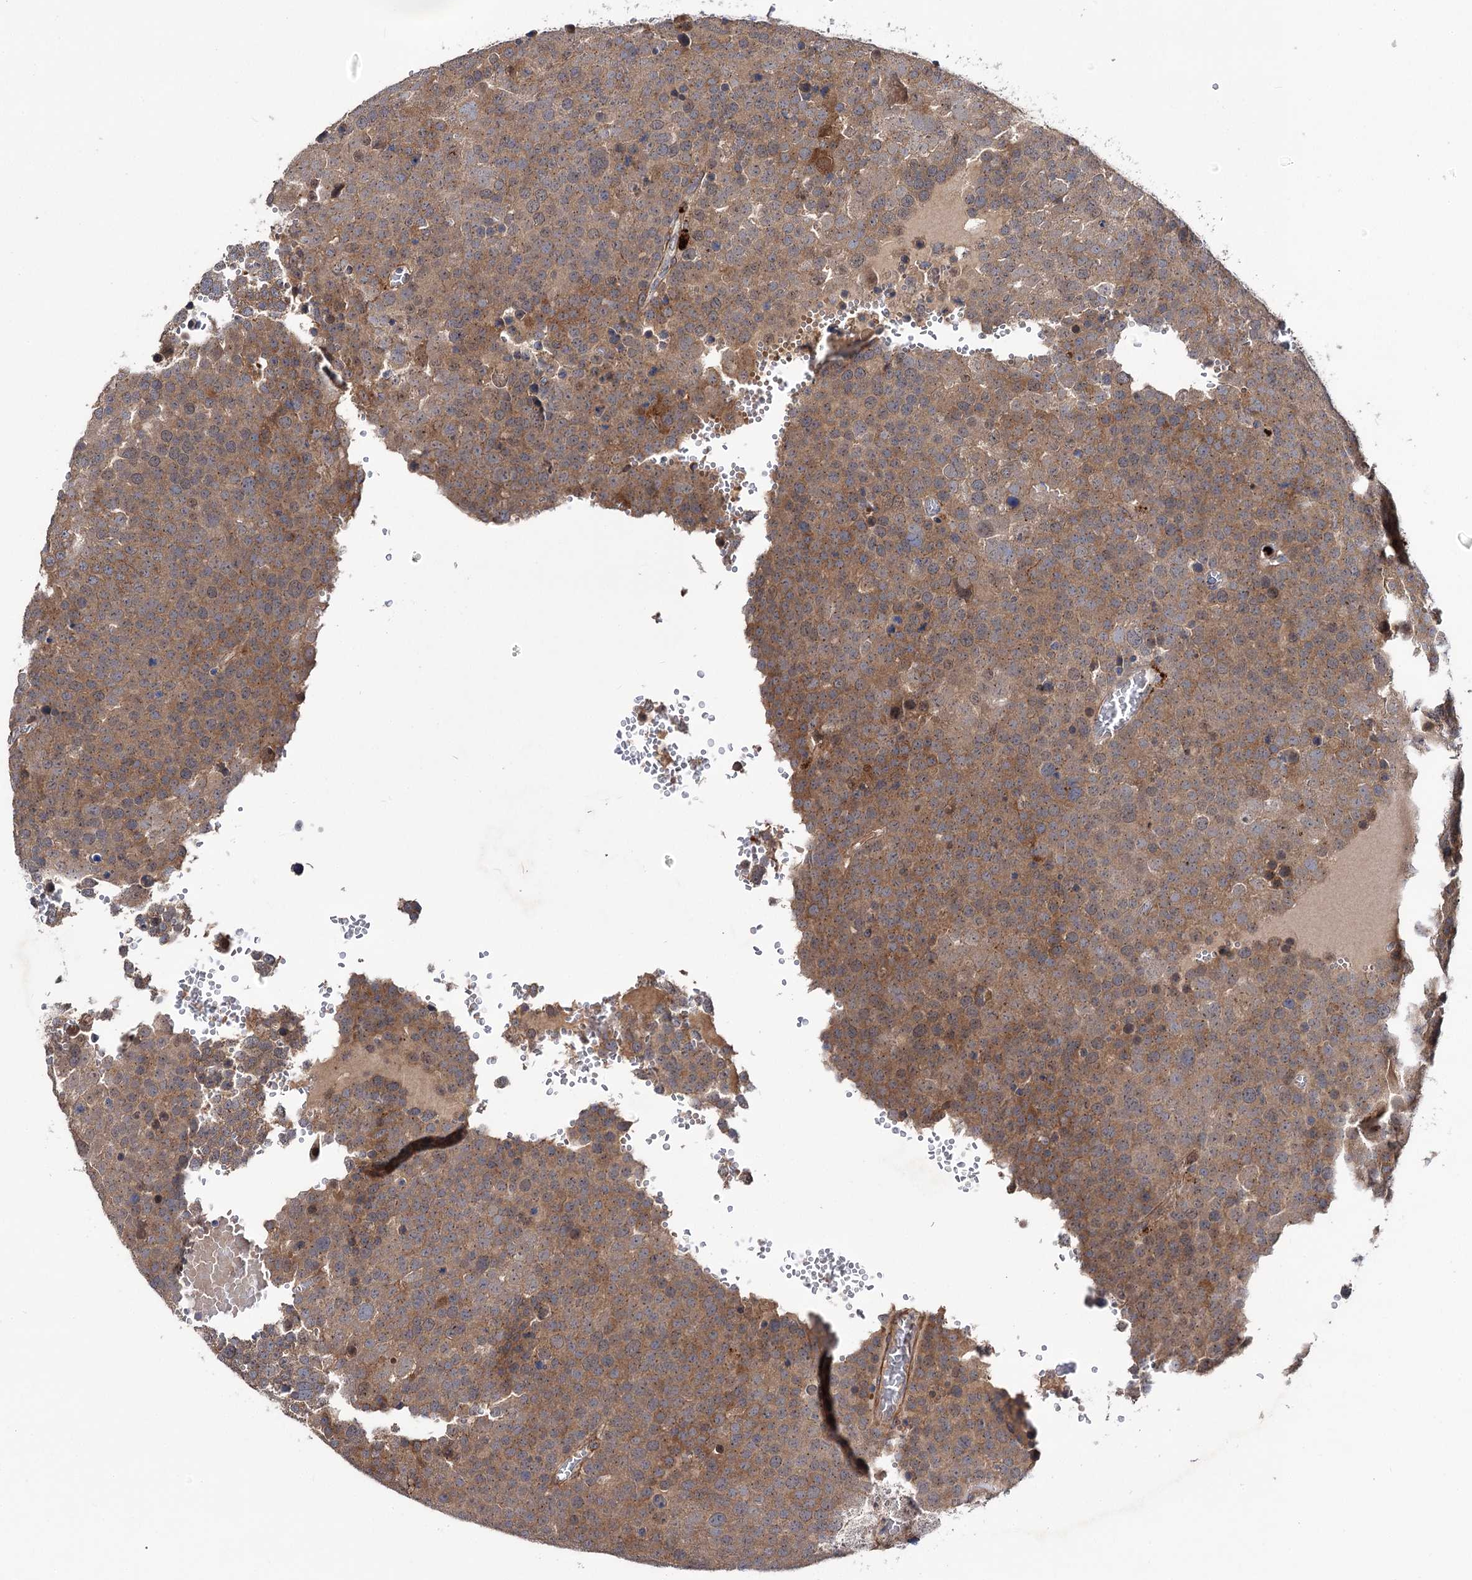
{"staining": {"intensity": "moderate", "quantity": ">75%", "location": "cytoplasmic/membranous"}, "tissue": "testis cancer", "cell_type": "Tumor cells", "image_type": "cancer", "snomed": [{"axis": "morphology", "description": "Seminoma, NOS"}, {"axis": "topography", "description": "Testis"}], "caption": "Human testis cancer stained with a protein marker demonstrates moderate staining in tumor cells.", "gene": "MINDY3", "patient": {"sex": "male", "age": 71}}